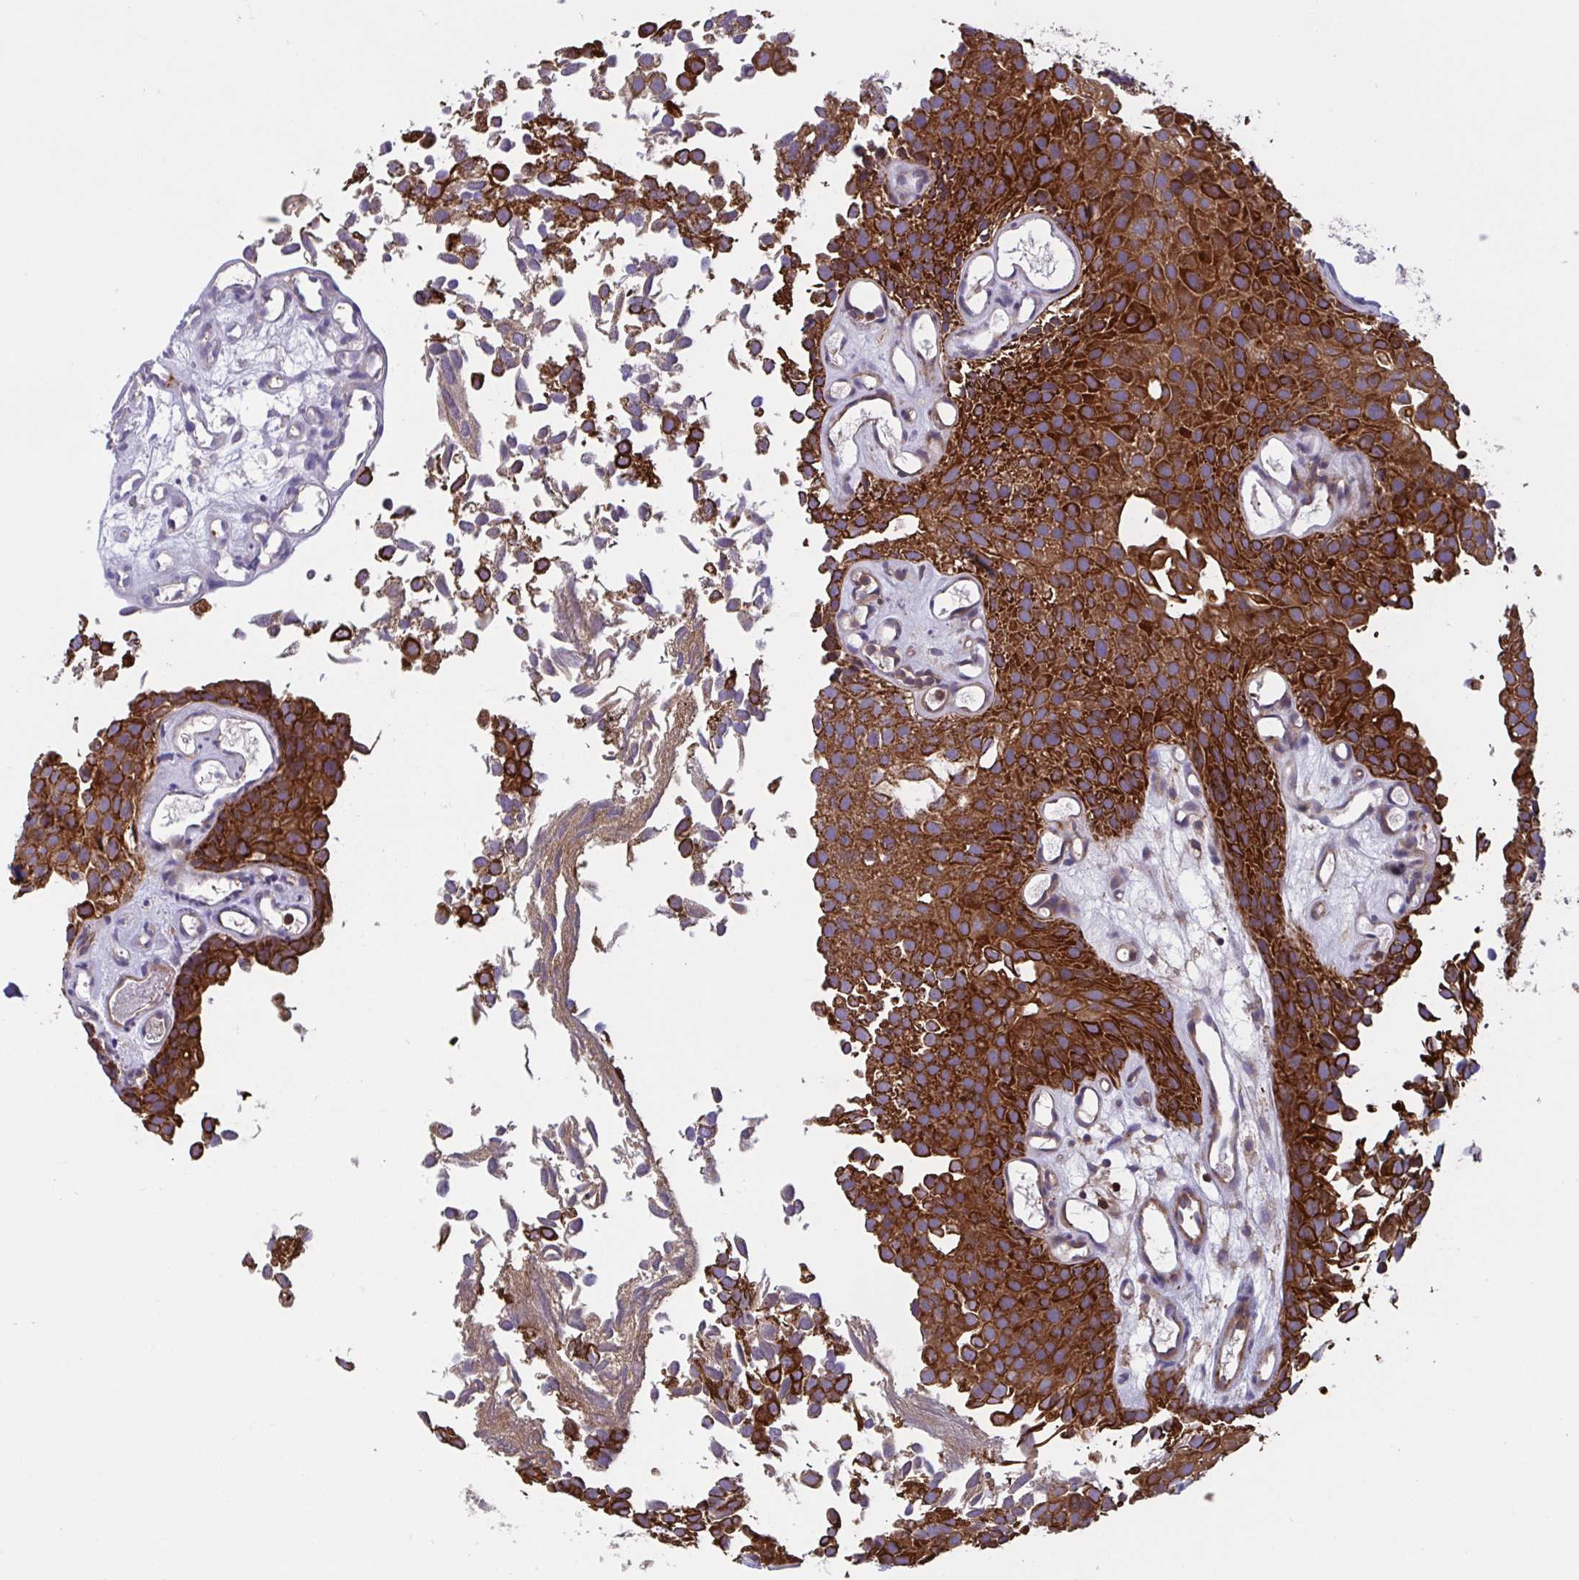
{"staining": {"intensity": "strong", "quantity": ">75%", "location": "cytoplasmic/membranous"}, "tissue": "urothelial cancer", "cell_type": "Tumor cells", "image_type": "cancer", "snomed": [{"axis": "morphology", "description": "Urothelial carcinoma, Low grade"}, {"axis": "topography", "description": "Urinary bladder"}], "caption": "Protein expression analysis of low-grade urothelial carcinoma demonstrates strong cytoplasmic/membranous positivity in approximately >75% of tumor cells.", "gene": "TANK", "patient": {"sex": "male", "age": 88}}